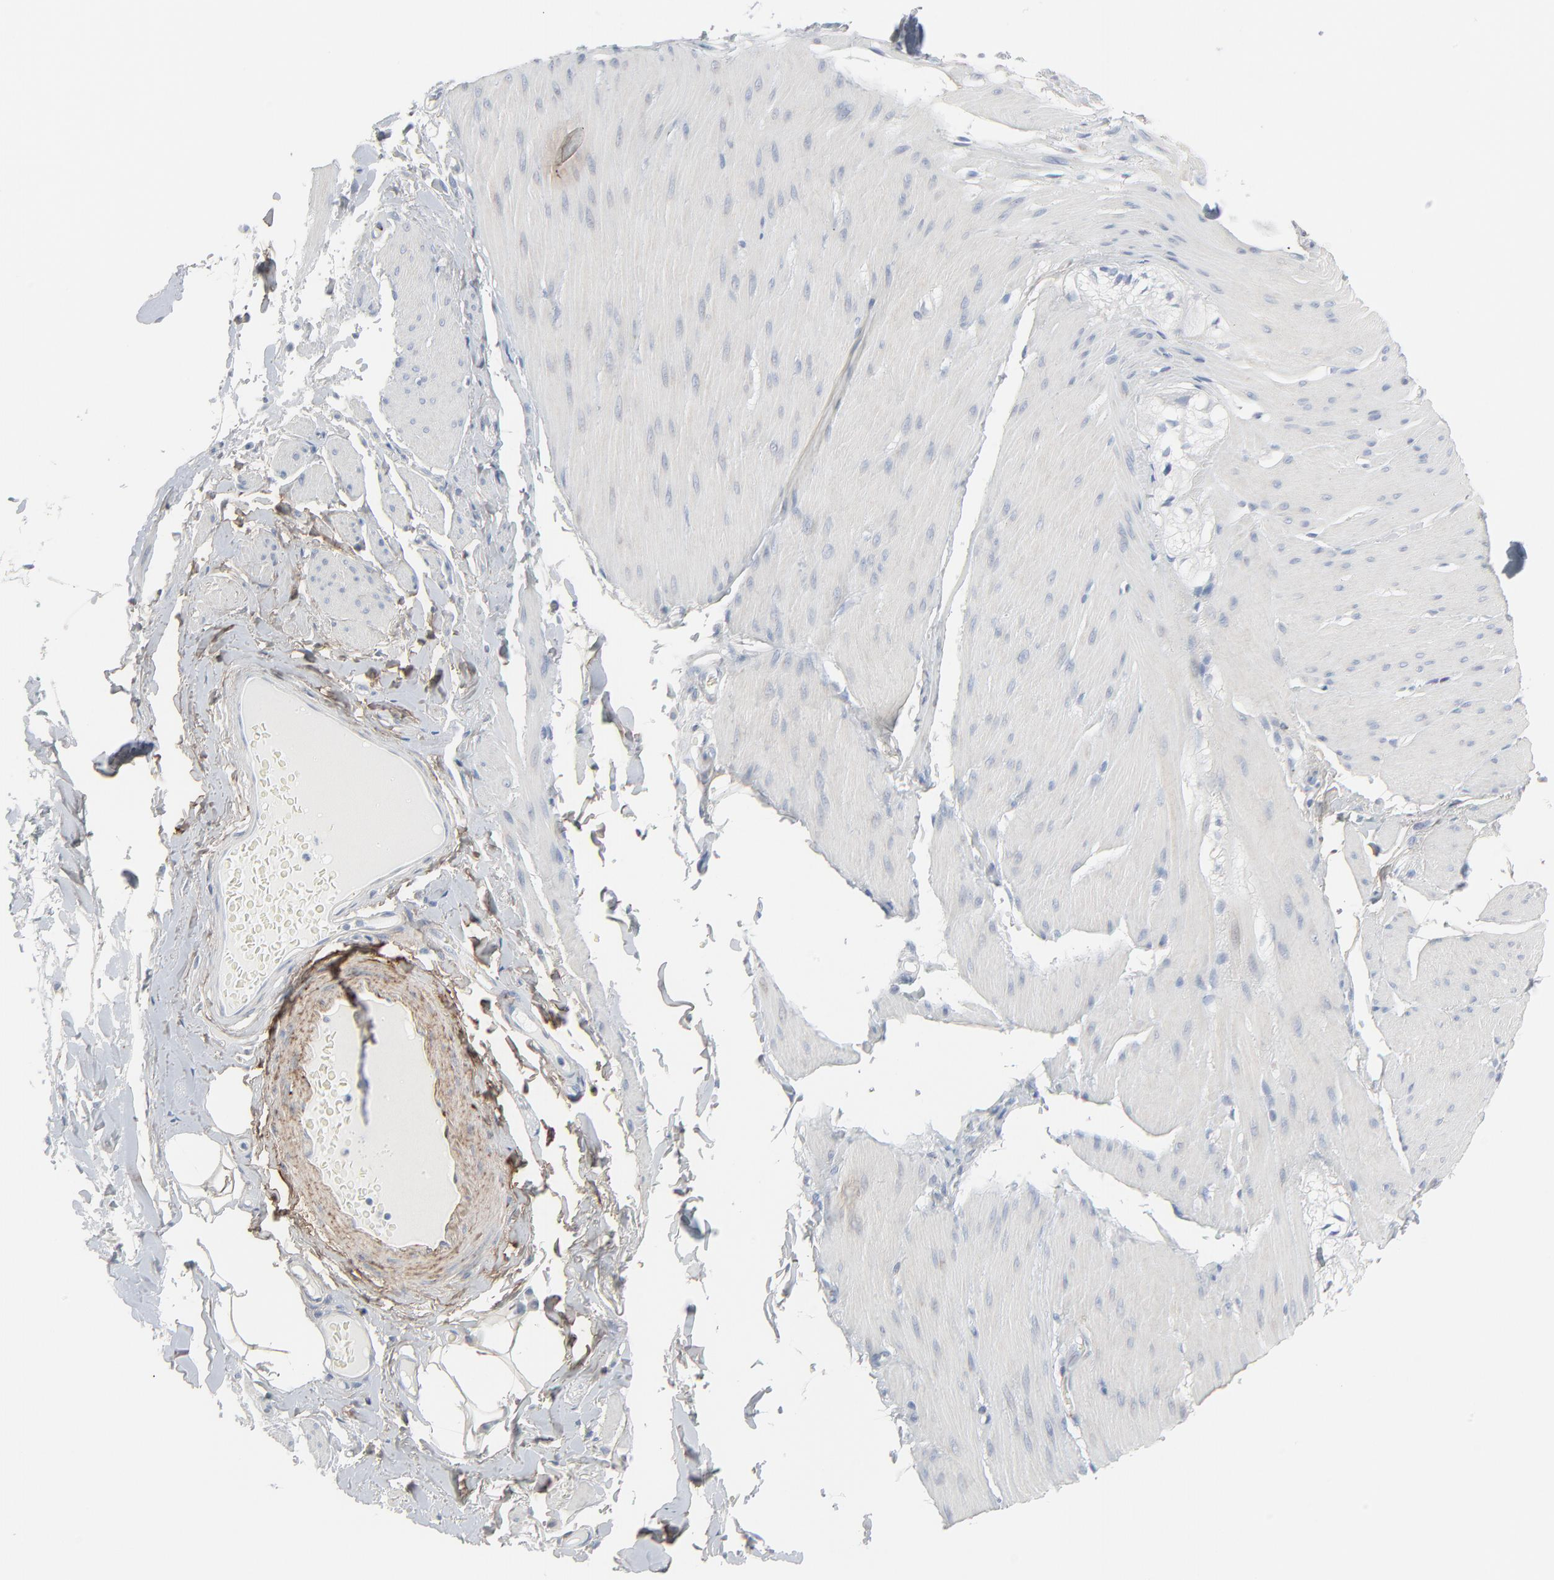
{"staining": {"intensity": "negative", "quantity": "none", "location": "none"}, "tissue": "smooth muscle", "cell_type": "Smooth muscle cells", "image_type": "normal", "snomed": [{"axis": "morphology", "description": "Normal tissue, NOS"}, {"axis": "topography", "description": "Smooth muscle"}, {"axis": "topography", "description": "Colon"}], "caption": "Smooth muscle cells show no significant protein expression in benign smooth muscle.", "gene": "BGN", "patient": {"sex": "male", "age": 67}}